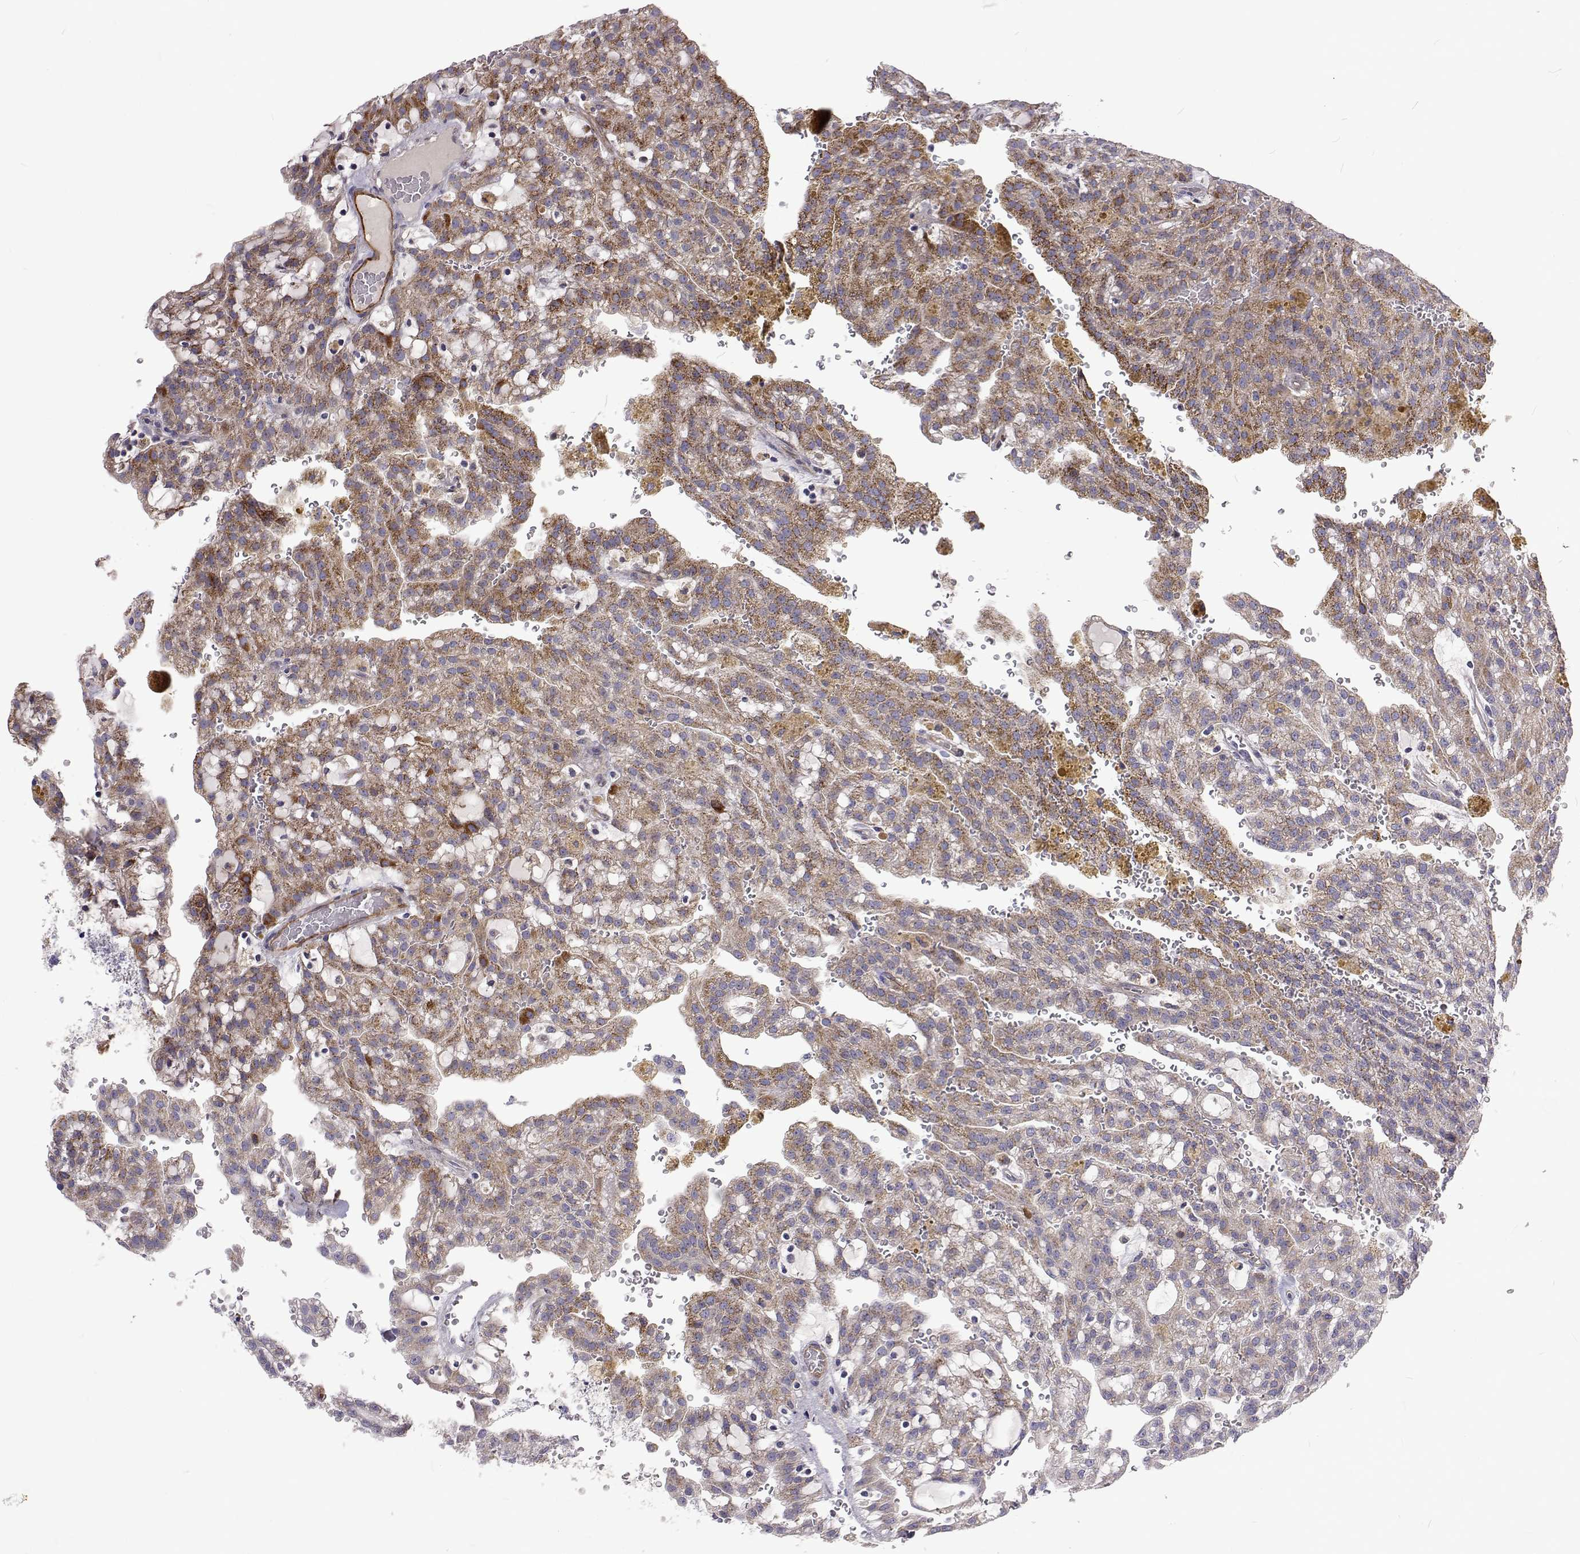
{"staining": {"intensity": "moderate", "quantity": "25%-75%", "location": "cytoplasmic/membranous"}, "tissue": "renal cancer", "cell_type": "Tumor cells", "image_type": "cancer", "snomed": [{"axis": "morphology", "description": "Adenocarcinoma, NOS"}, {"axis": "topography", "description": "Kidney"}], "caption": "Immunohistochemistry of renal cancer (adenocarcinoma) shows medium levels of moderate cytoplasmic/membranous expression in approximately 25%-75% of tumor cells.", "gene": "NPR3", "patient": {"sex": "male", "age": 63}}